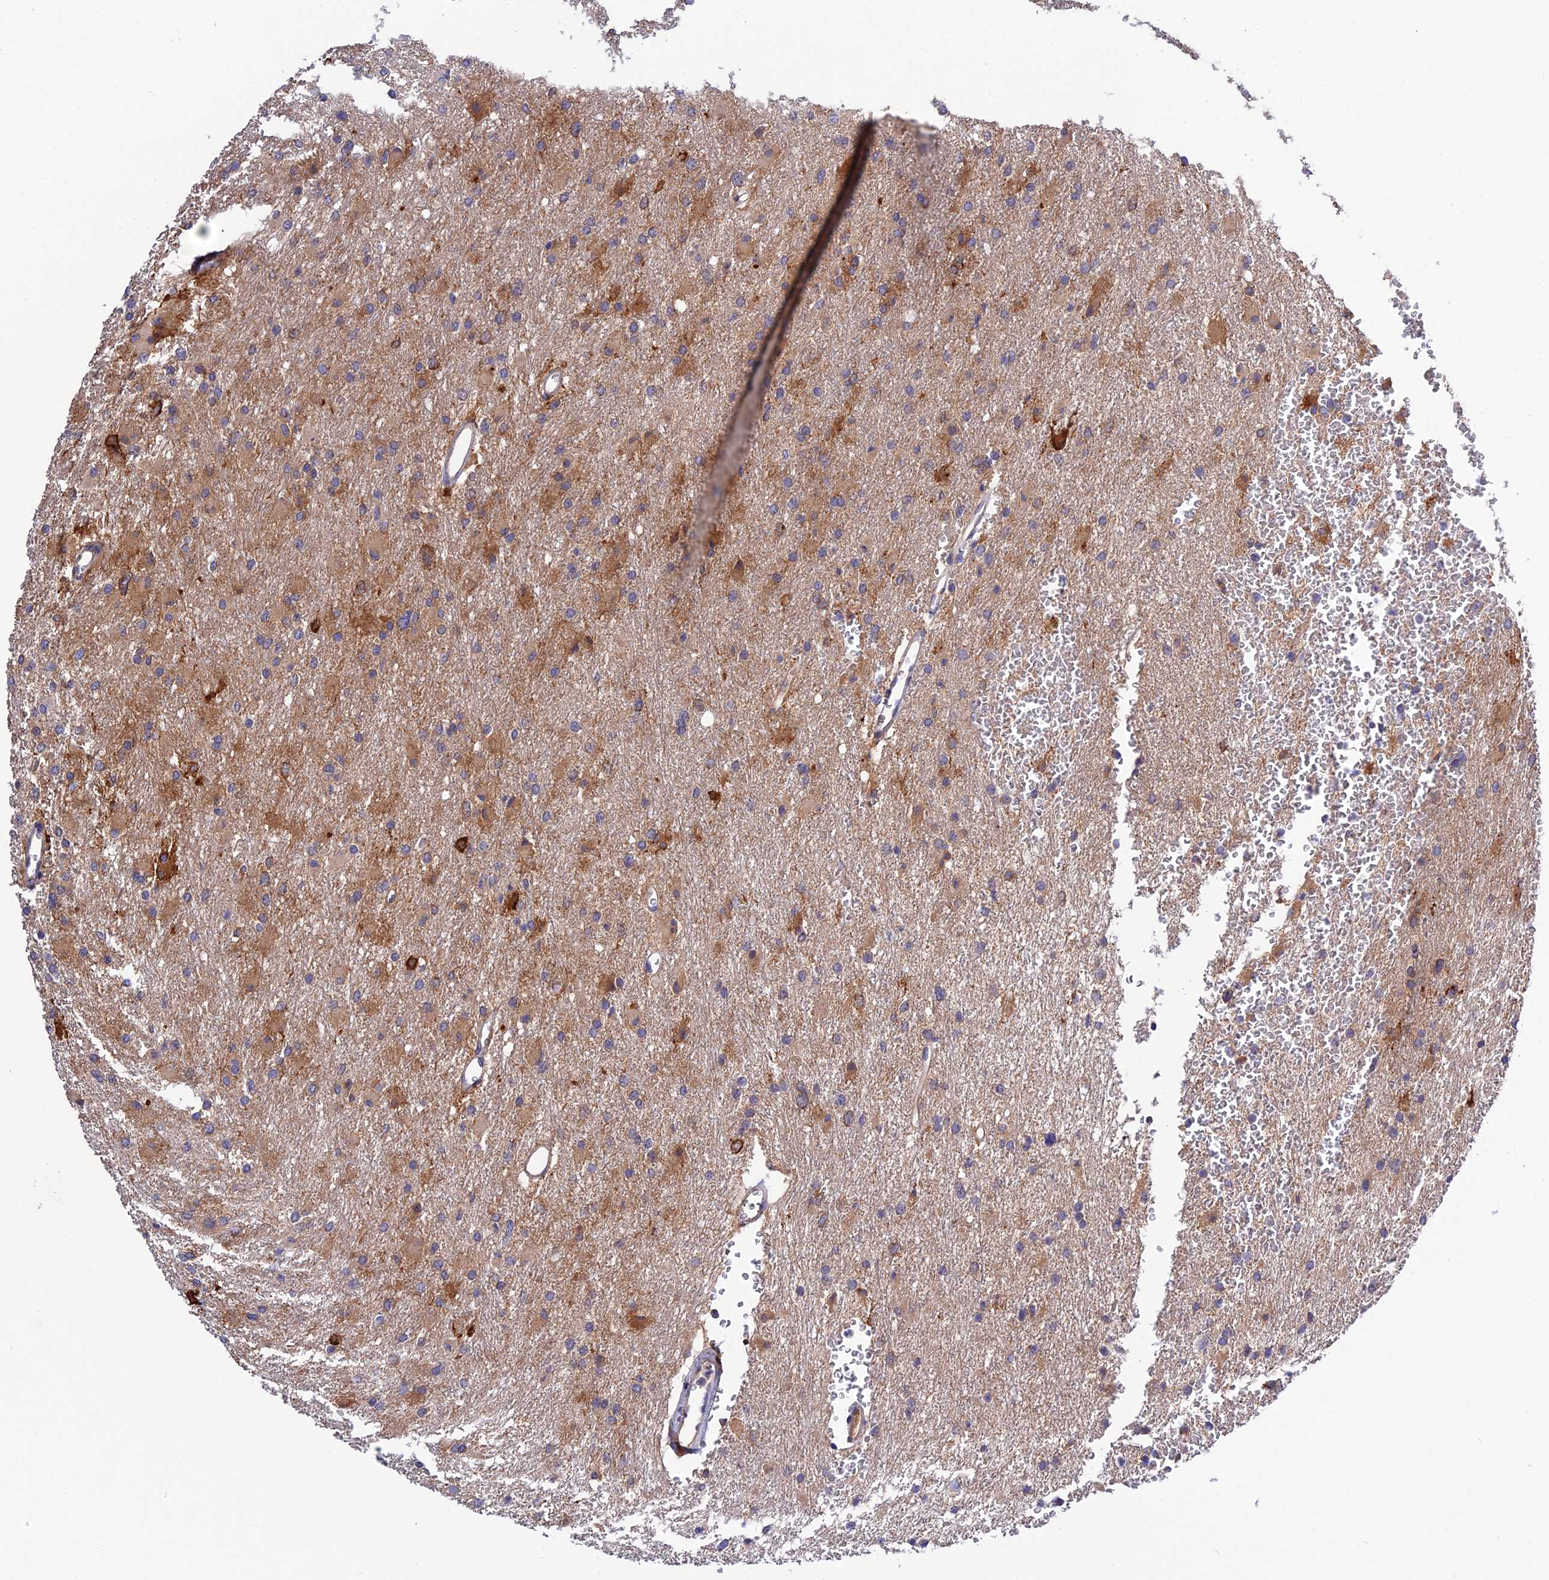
{"staining": {"intensity": "moderate", "quantity": "<25%", "location": "cytoplasmic/membranous"}, "tissue": "glioma", "cell_type": "Tumor cells", "image_type": "cancer", "snomed": [{"axis": "morphology", "description": "Glioma, malignant, High grade"}, {"axis": "topography", "description": "Cerebral cortex"}], "caption": "This histopathology image displays immunohistochemistry (IHC) staining of malignant glioma (high-grade), with low moderate cytoplasmic/membranous expression in approximately <25% of tumor cells.", "gene": "CRACD", "patient": {"sex": "female", "age": 36}}